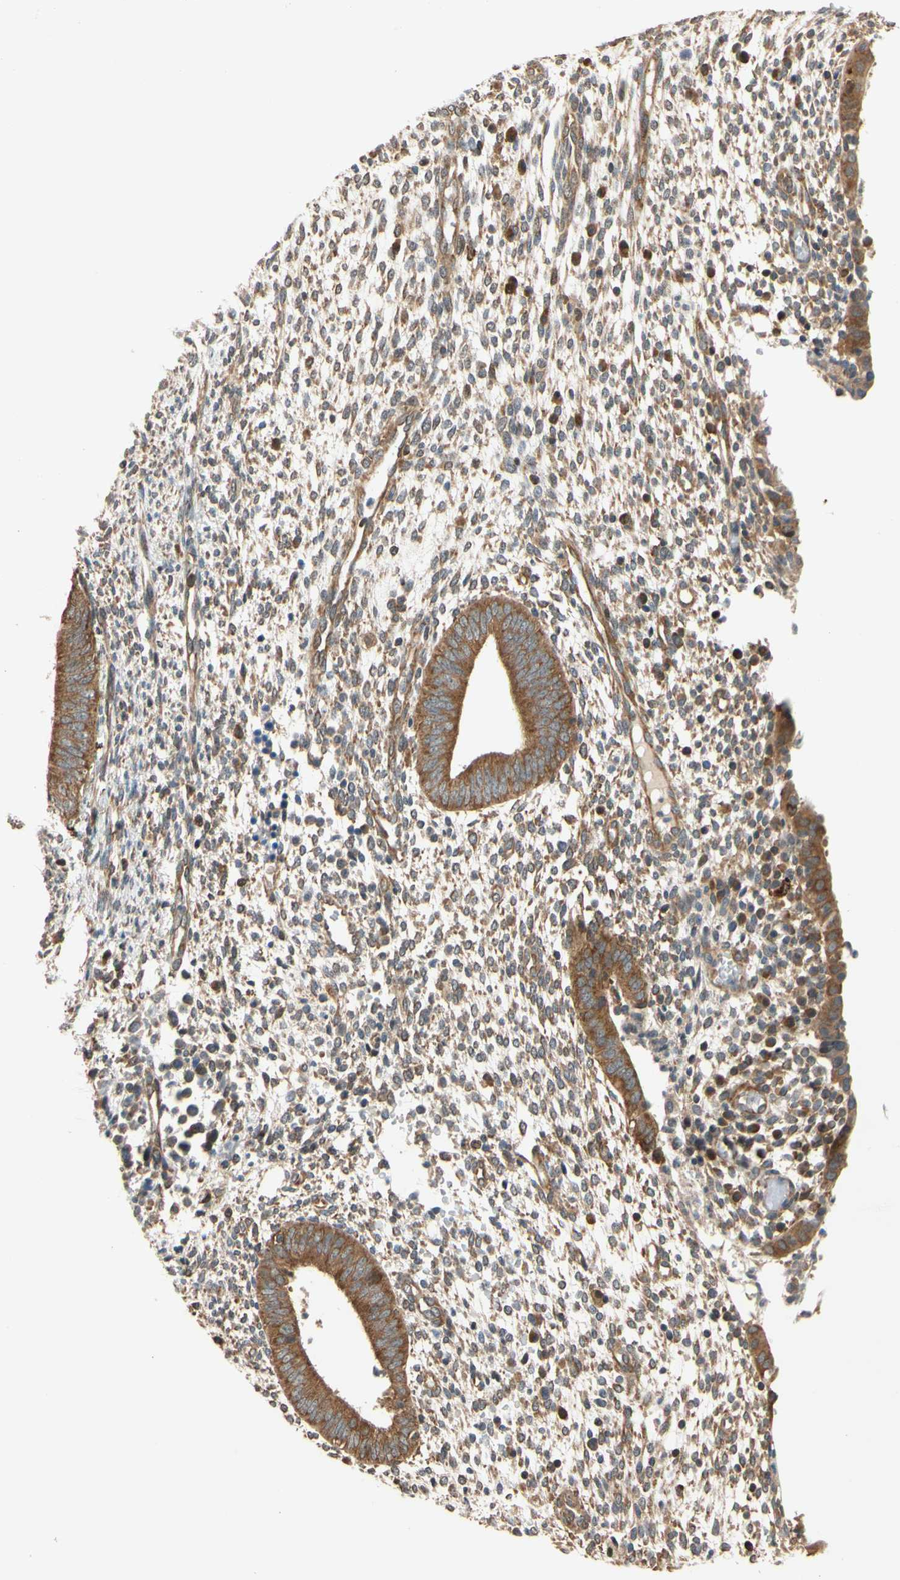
{"staining": {"intensity": "moderate", "quantity": ">75%", "location": "cytoplasmic/membranous"}, "tissue": "endometrium", "cell_type": "Cells in endometrial stroma", "image_type": "normal", "snomed": [{"axis": "morphology", "description": "Normal tissue, NOS"}, {"axis": "topography", "description": "Endometrium"}], "caption": "Protein staining of benign endometrium shows moderate cytoplasmic/membranous positivity in about >75% of cells in endometrial stroma. Using DAB (3,3'-diaminobenzidine) (brown) and hematoxylin (blue) stains, captured at high magnification using brightfield microscopy.", "gene": "ANKHD1", "patient": {"sex": "female", "age": 35}}